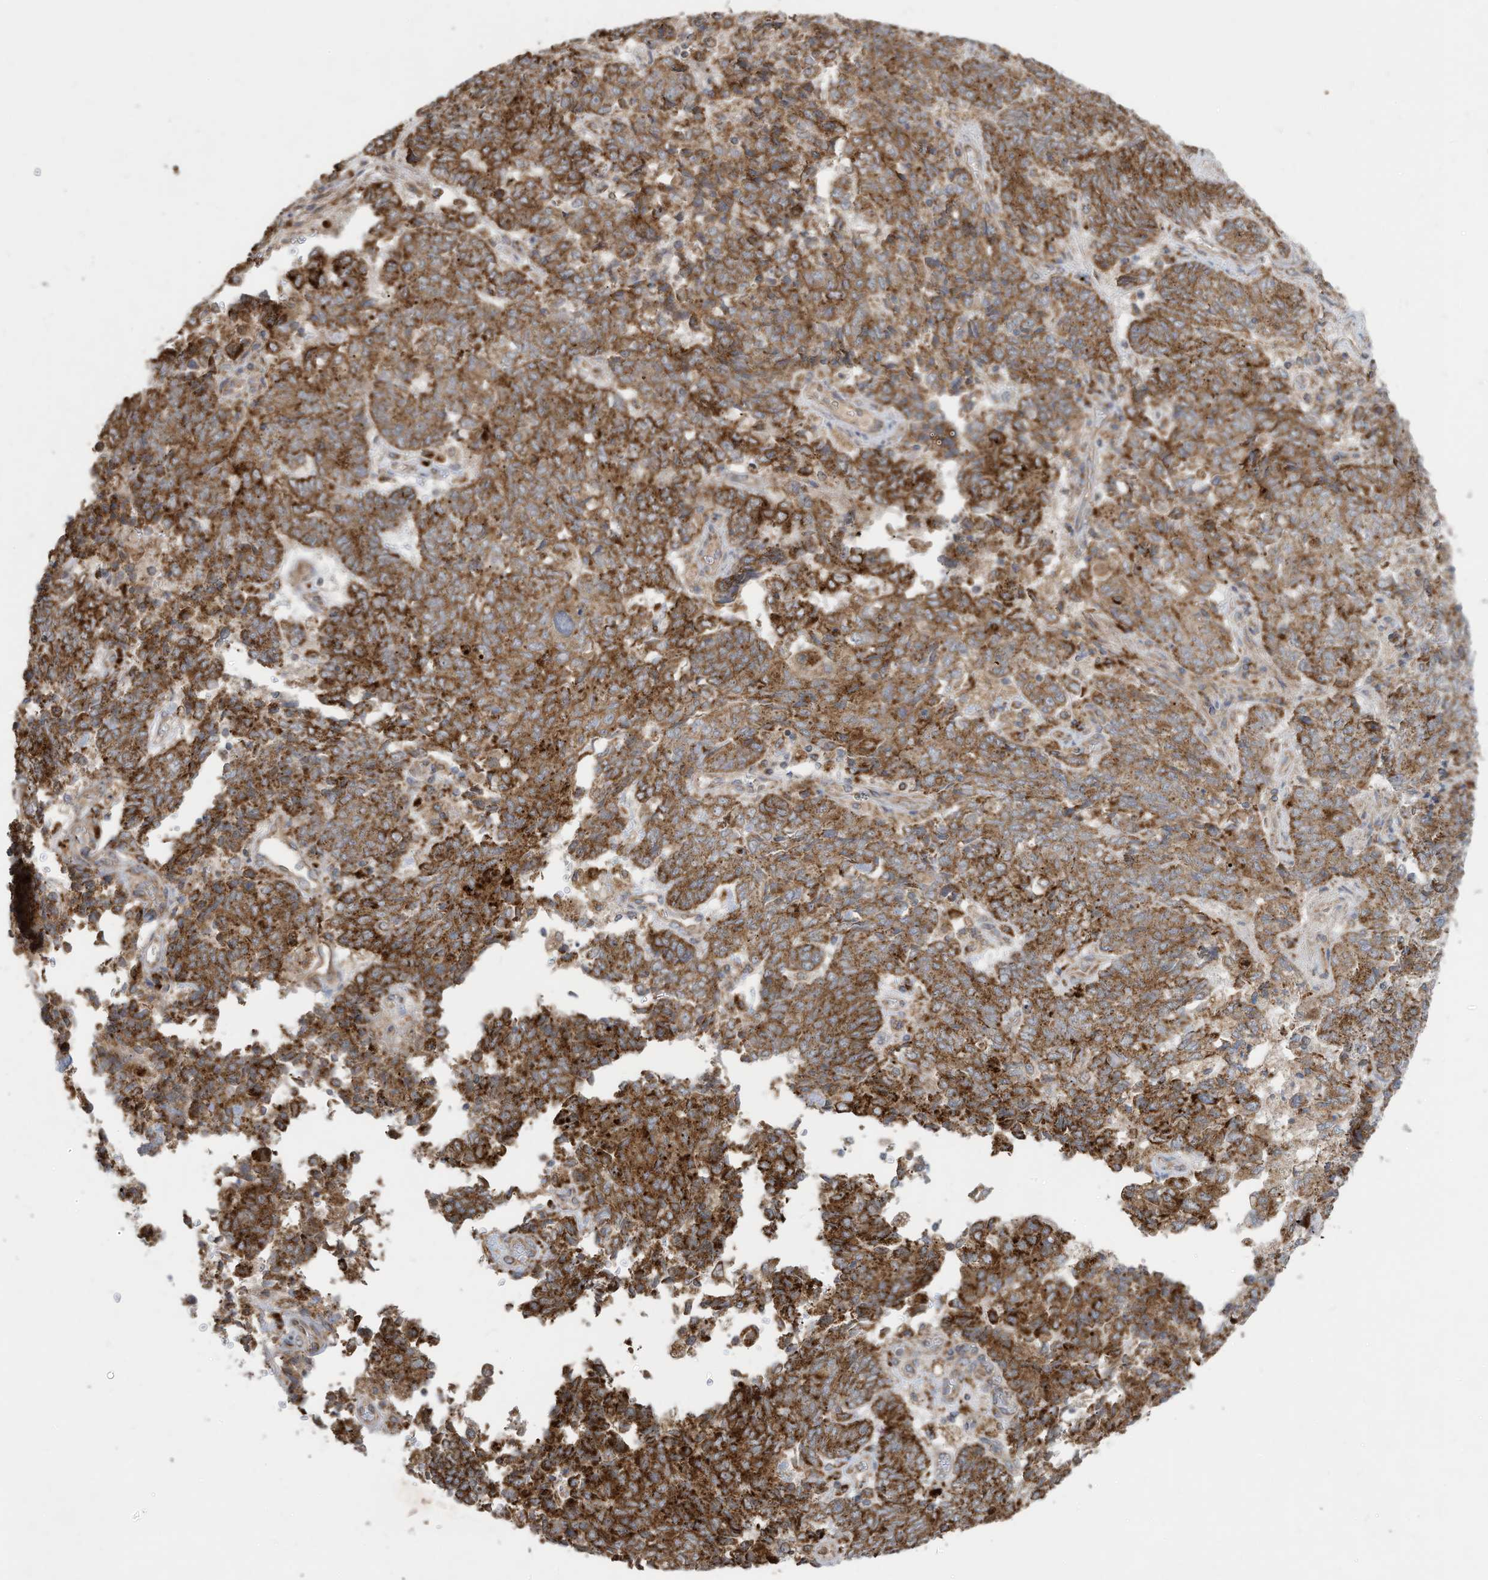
{"staining": {"intensity": "moderate", "quantity": ">75%", "location": "cytoplasmic/membranous"}, "tissue": "endometrial cancer", "cell_type": "Tumor cells", "image_type": "cancer", "snomed": [{"axis": "morphology", "description": "Adenocarcinoma, NOS"}, {"axis": "topography", "description": "Endometrium"}], "caption": "Immunohistochemistry histopathology image of neoplastic tissue: endometrial cancer (adenocarcinoma) stained using IHC exhibits medium levels of moderate protein expression localized specifically in the cytoplasmic/membranous of tumor cells, appearing as a cytoplasmic/membranous brown color.", "gene": "C2orf74", "patient": {"sex": "female", "age": 80}}